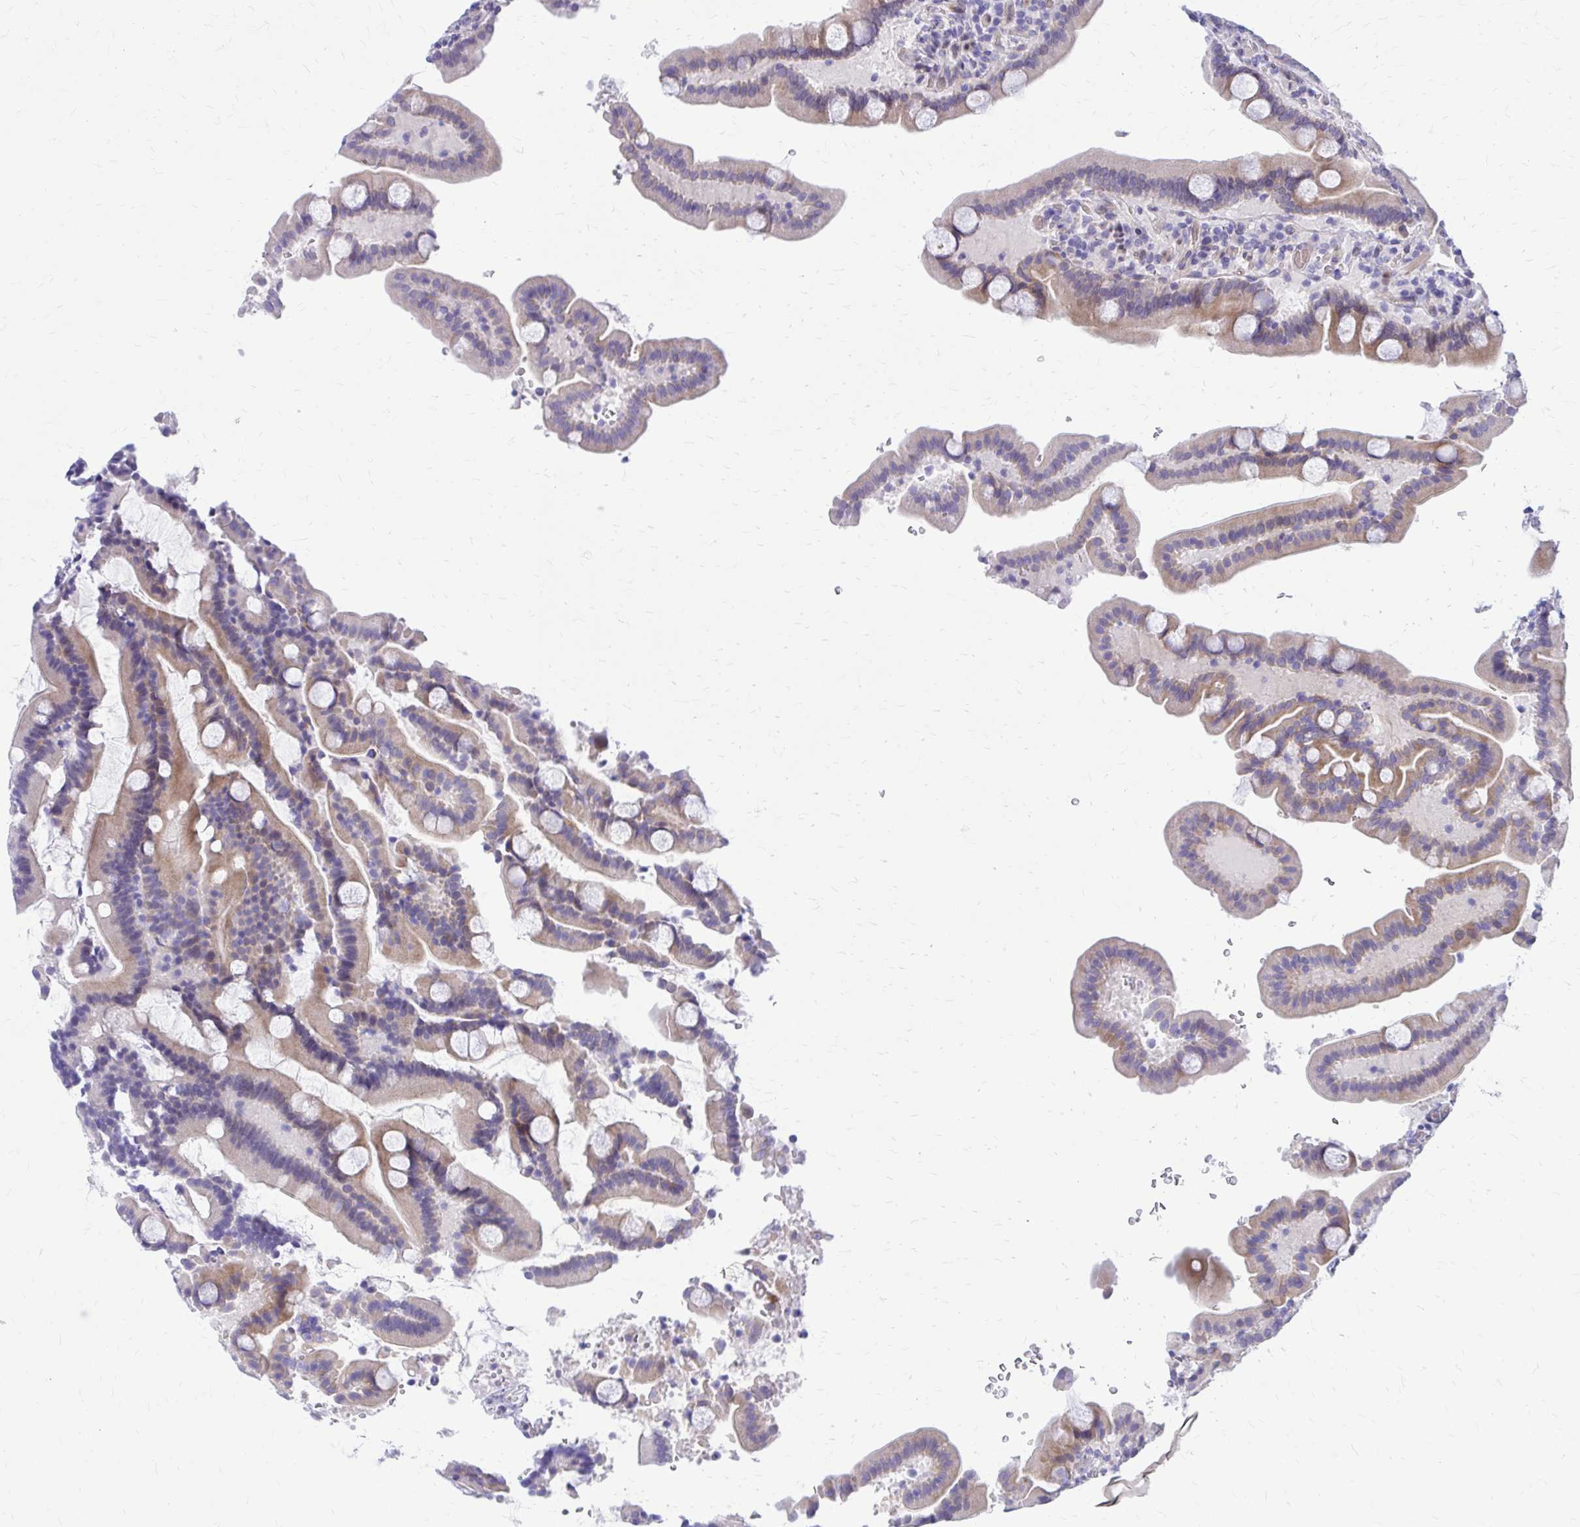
{"staining": {"intensity": "weak", "quantity": "<25%", "location": "cytoplasmic/membranous"}, "tissue": "duodenum", "cell_type": "Glandular cells", "image_type": "normal", "snomed": [{"axis": "morphology", "description": "Normal tissue, NOS"}, {"axis": "topography", "description": "Duodenum"}], "caption": "Immunohistochemistry of unremarkable duodenum exhibits no staining in glandular cells. (Immunohistochemistry (ihc), brightfield microscopy, high magnification).", "gene": "ADAMTSL1", "patient": {"sex": "male", "age": 55}}